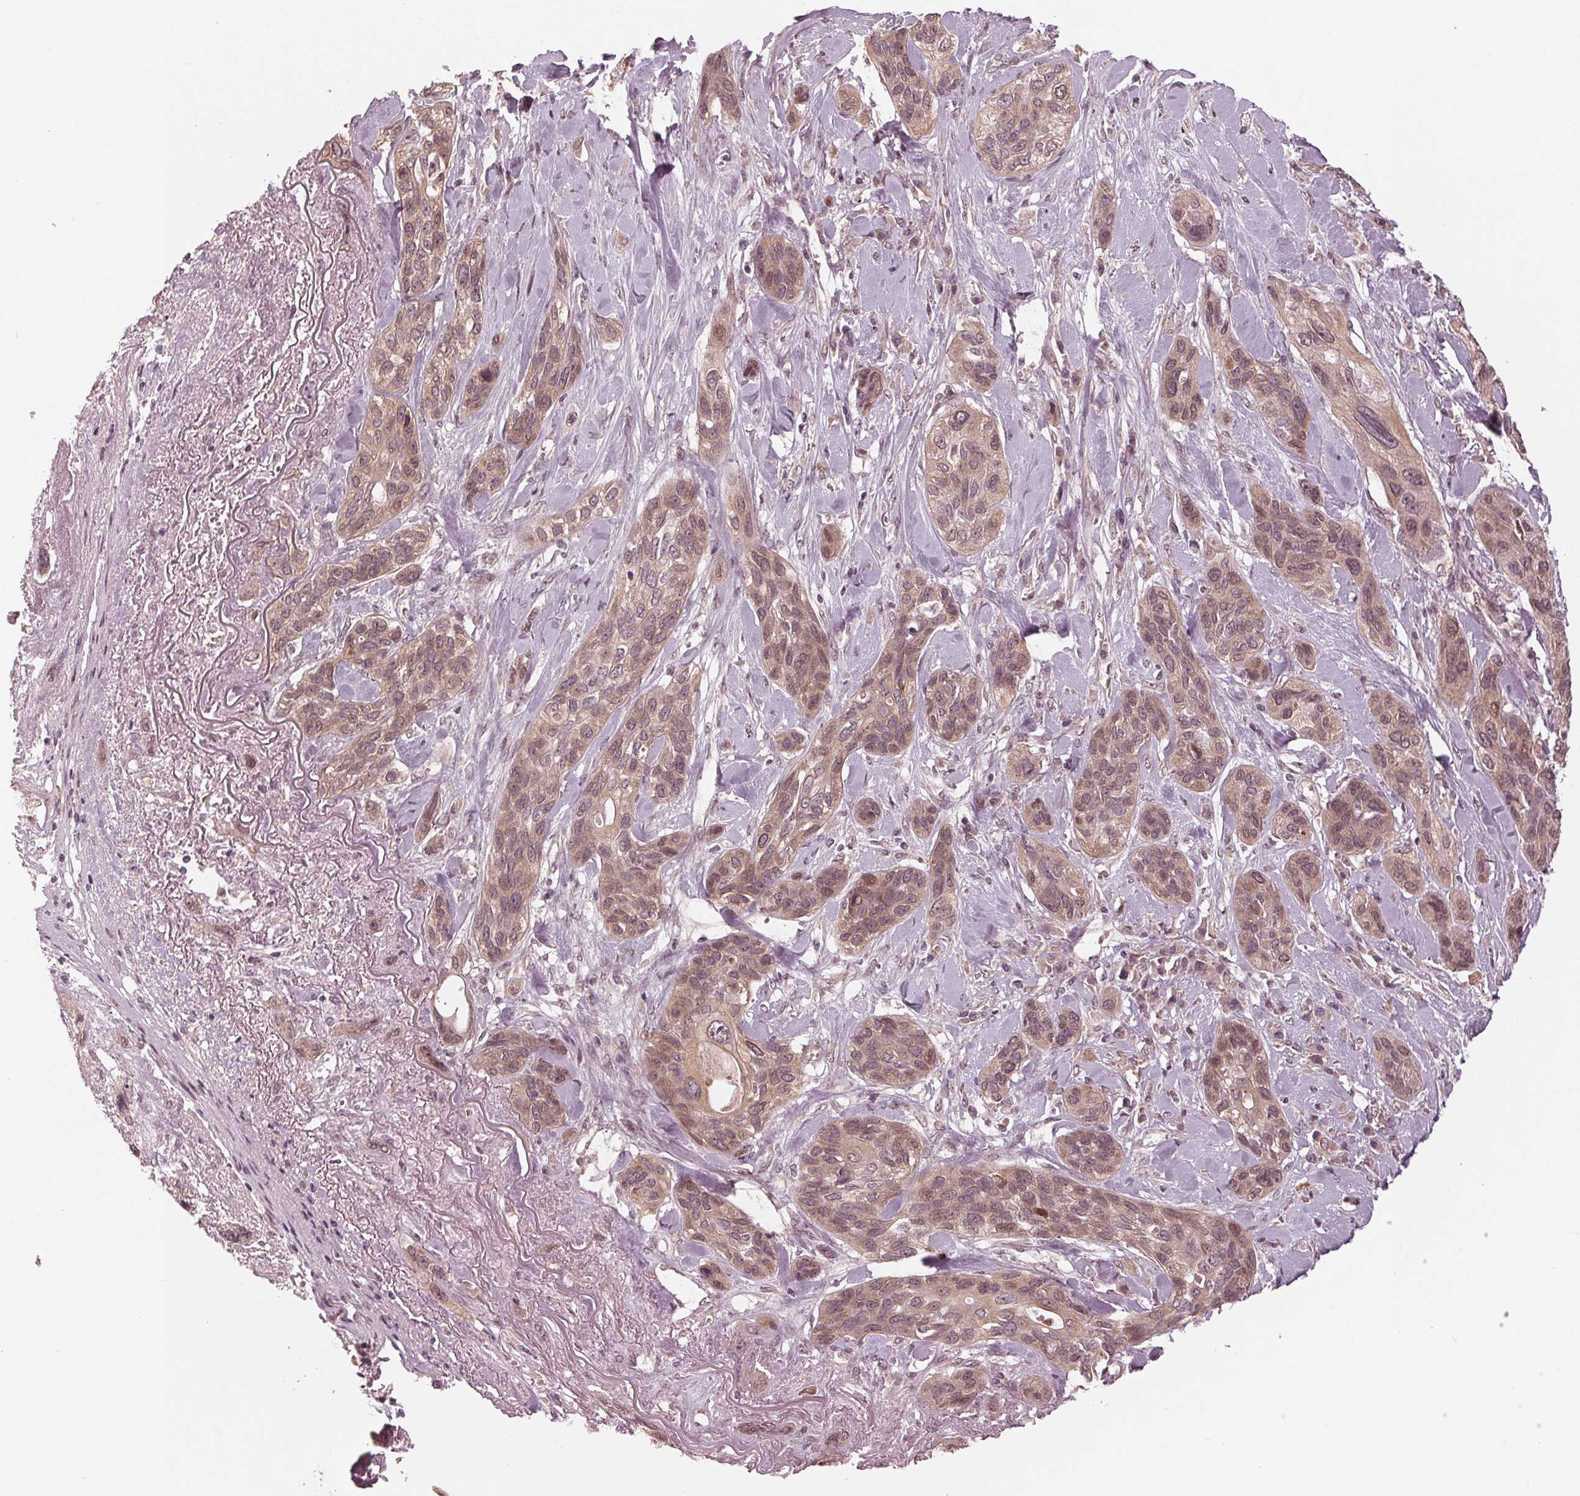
{"staining": {"intensity": "weak", "quantity": ">75%", "location": "cytoplasmic/membranous,nuclear"}, "tissue": "lung cancer", "cell_type": "Tumor cells", "image_type": "cancer", "snomed": [{"axis": "morphology", "description": "Squamous cell carcinoma, NOS"}, {"axis": "topography", "description": "Lung"}], "caption": "Protein expression analysis of human lung cancer (squamous cell carcinoma) reveals weak cytoplasmic/membranous and nuclear positivity in approximately >75% of tumor cells.", "gene": "ZNF471", "patient": {"sex": "female", "age": 70}}